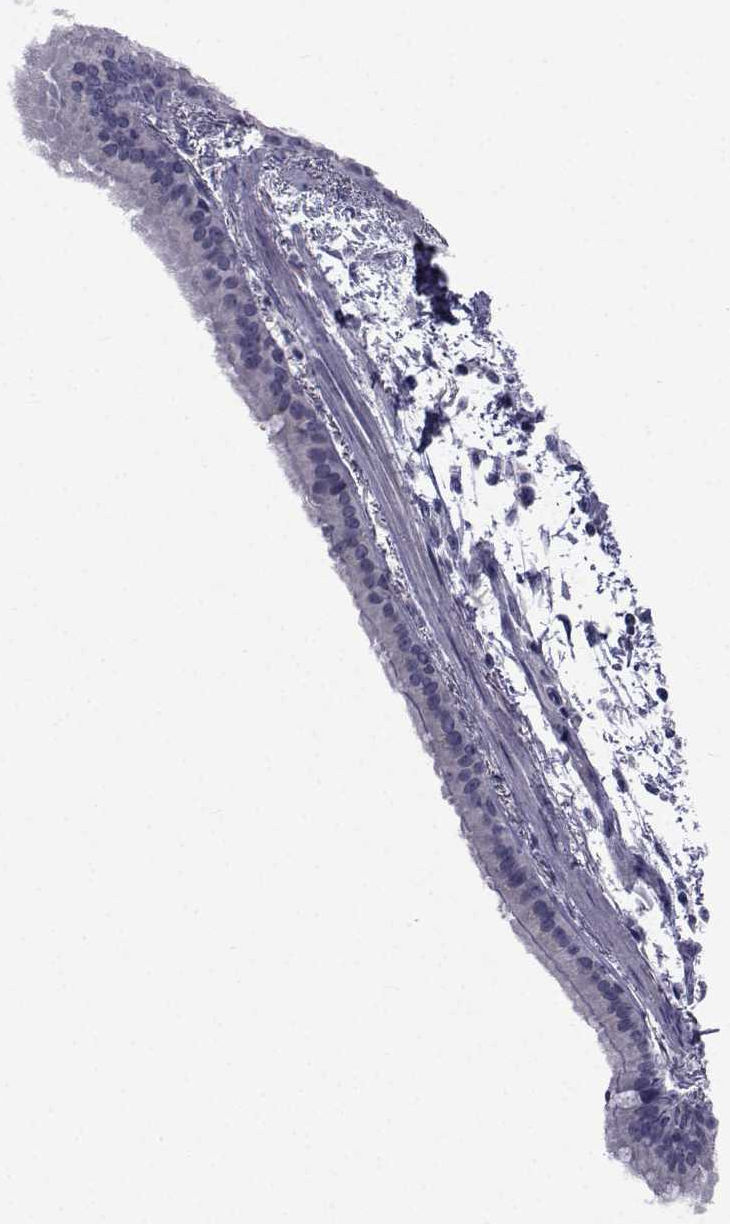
{"staining": {"intensity": "negative", "quantity": "none", "location": "none"}, "tissue": "bronchus", "cell_type": "Respiratory epithelial cells", "image_type": "normal", "snomed": [{"axis": "morphology", "description": "Normal tissue, NOS"}, {"axis": "morphology", "description": "Squamous cell carcinoma, NOS"}, {"axis": "topography", "description": "Bronchus"}, {"axis": "topography", "description": "Lung"}], "caption": "This is an immunohistochemistry (IHC) photomicrograph of normal bronchus. There is no positivity in respiratory epithelial cells.", "gene": "CHRNA1", "patient": {"sex": "male", "age": 69}}